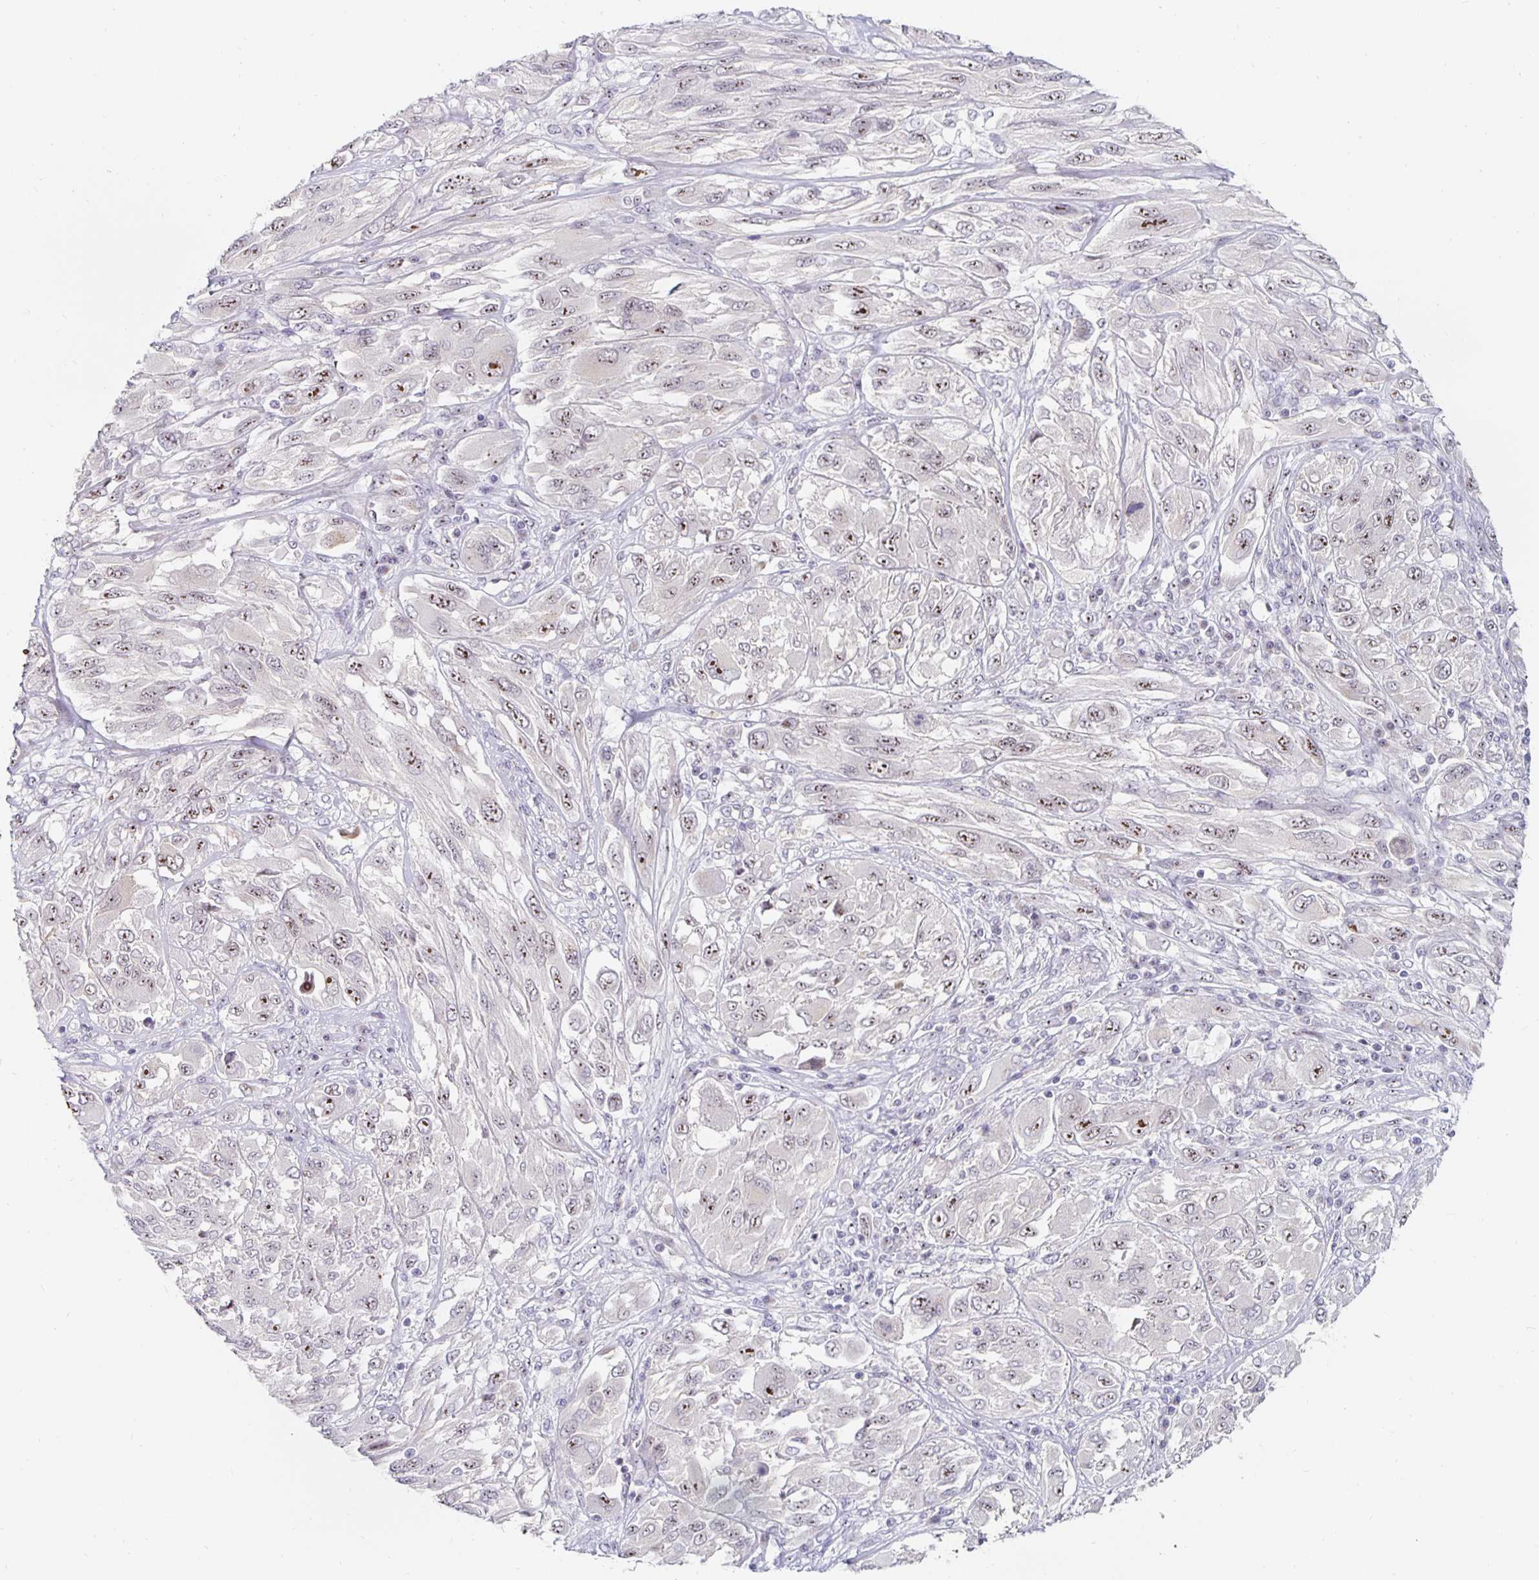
{"staining": {"intensity": "moderate", "quantity": ">75%", "location": "nuclear"}, "tissue": "melanoma", "cell_type": "Tumor cells", "image_type": "cancer", "snomed": [{"axis": "morphology", "description": "Malignant melanoma, NOS"}, {"axis": "topography", "description": "Skin"}], "caption": "Immunohistochemical staining of malignant melanoma exhibits medium levels of moderate nuclear protein expression in about >75% of tumor cells.", "gene": "NUP85", "patient": {"sex": "female", "age": 91}}